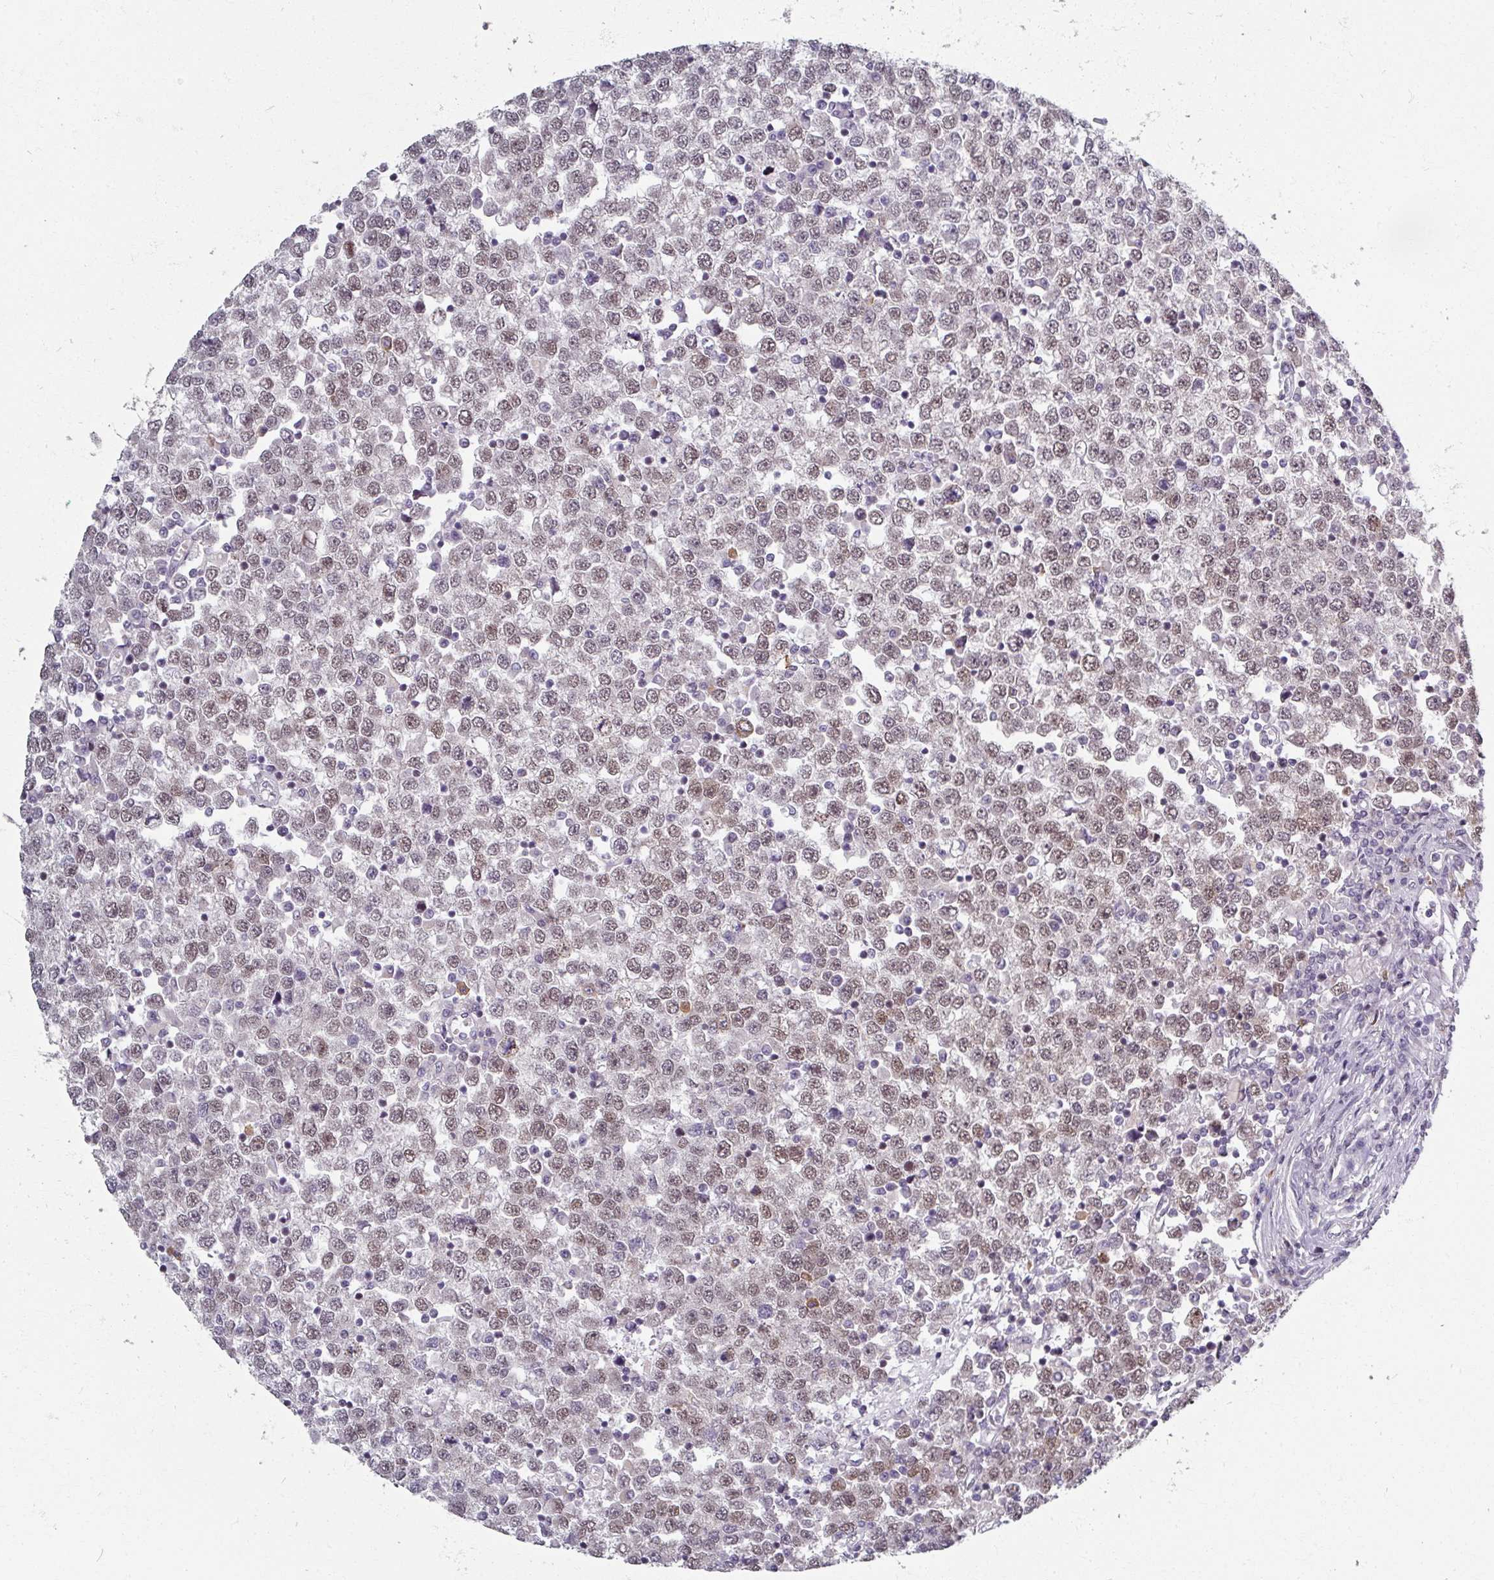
{"staining": {"intensity": "moderate", "quantity": "25%-75%", "location": "nuclear"}, "tissue": "testis cancer", "cell_type": "Tumor cells", "image_type": "cancer", "snomed": [{"axis": "morphology", "description": "Seminoma, NOS"}, {"axis": "topography", "description": "Testis"}], "caption": "Testis cancer (seminoma) stained with a protein marker shows moderate staining in tumor cells.", "gene": "RIPOR3", "patient": {"sex": "male", "age": 65}}